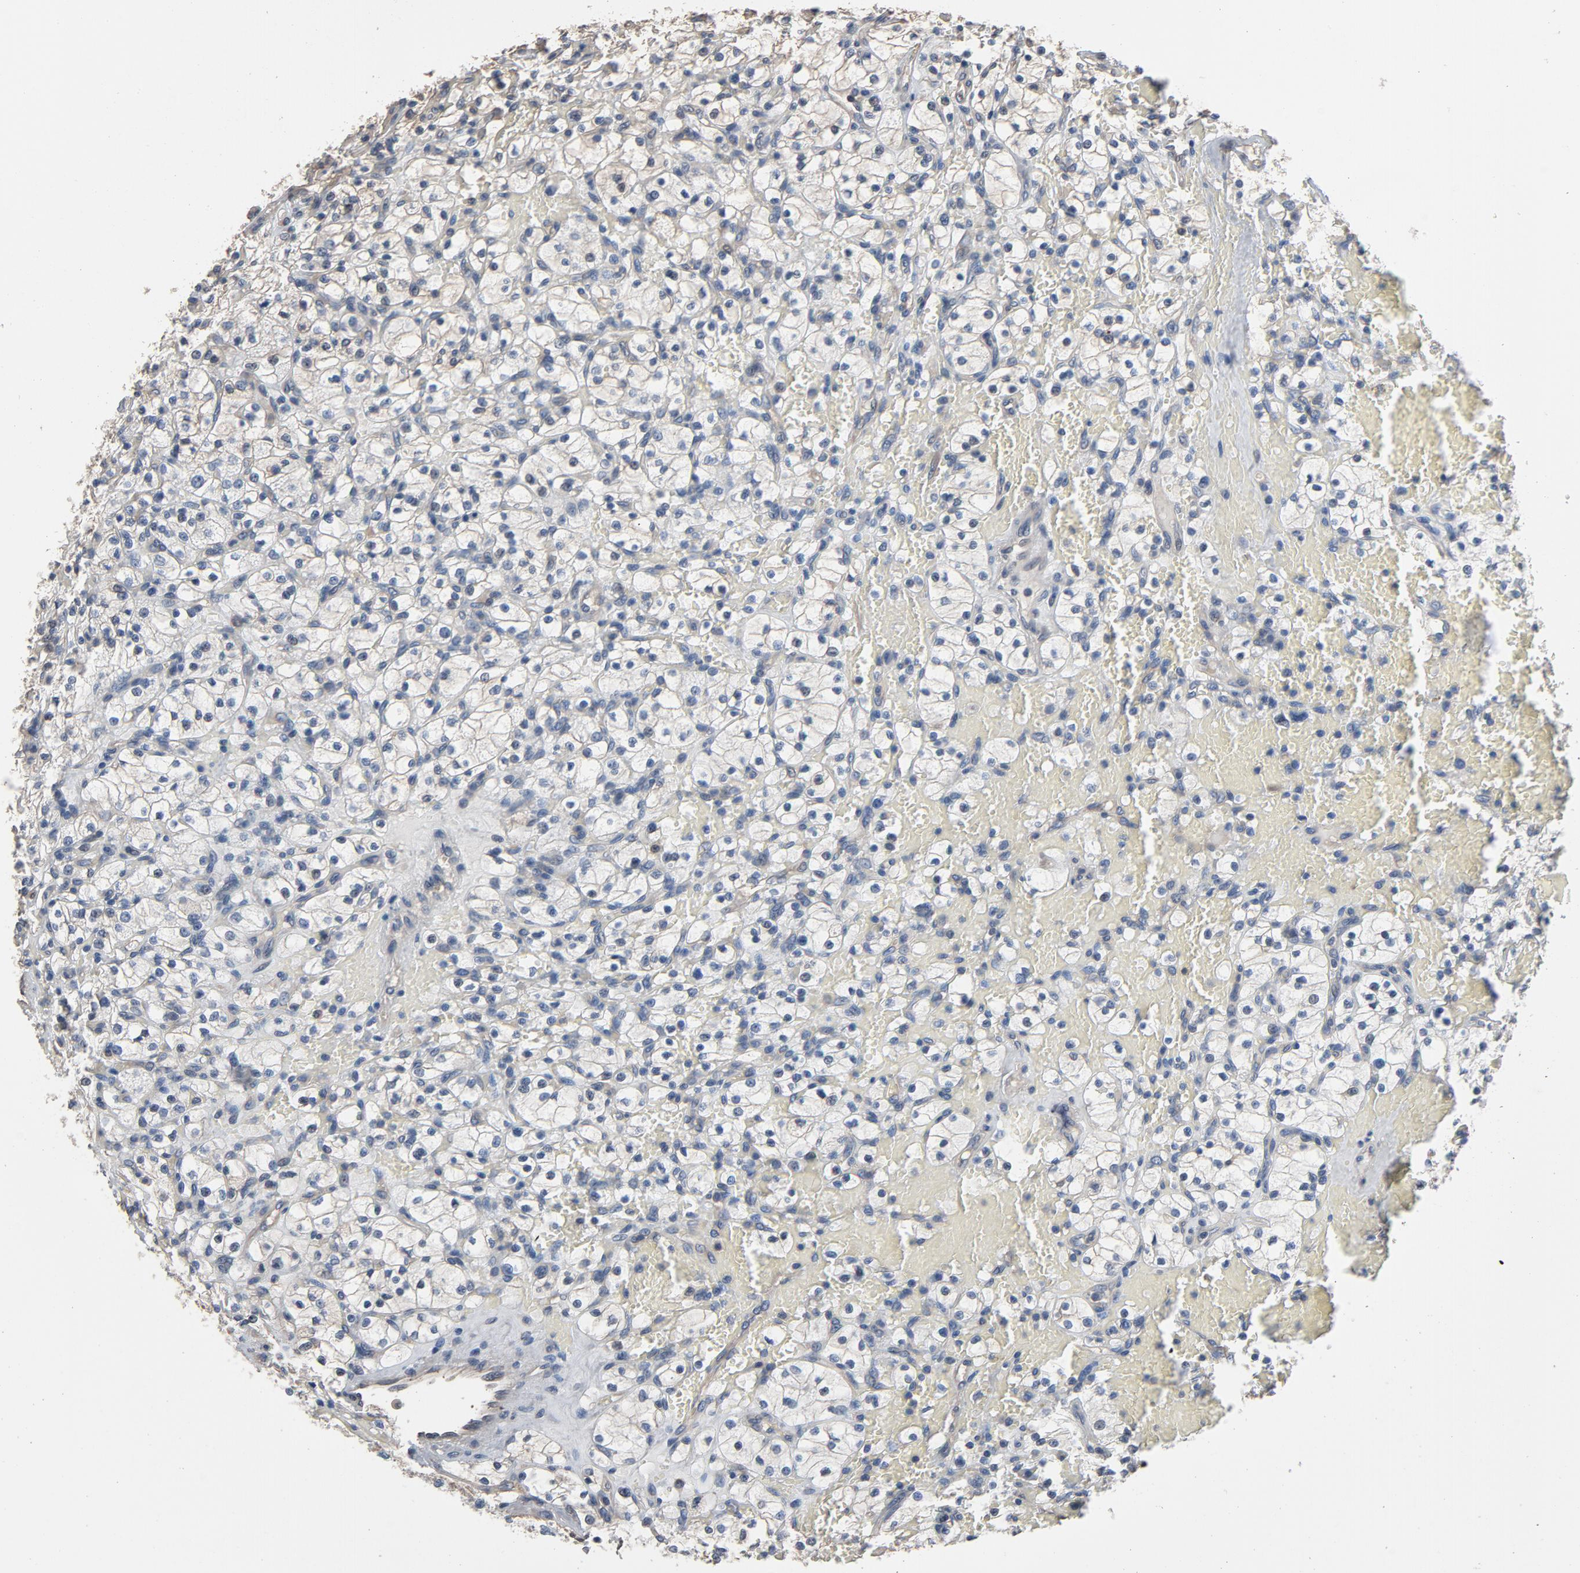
{"staining": {"intensity": "negative", "quantity": "none", "location": "none"}, "tissue": "renal cancer", "cell_type": "Tumor cells", "image_type": "cancer", "snomed": [{"axis": "morphology", "description": "Adenocarcinoma, NOS"}, {"axis": "topography", "description": "Kidney"}], "caption": "Immunohistochemical staining of renal cancer shows no significant expression in tumor cells.", "gene": "SOX6", "patient": {"sex": "female", "age": 83}}